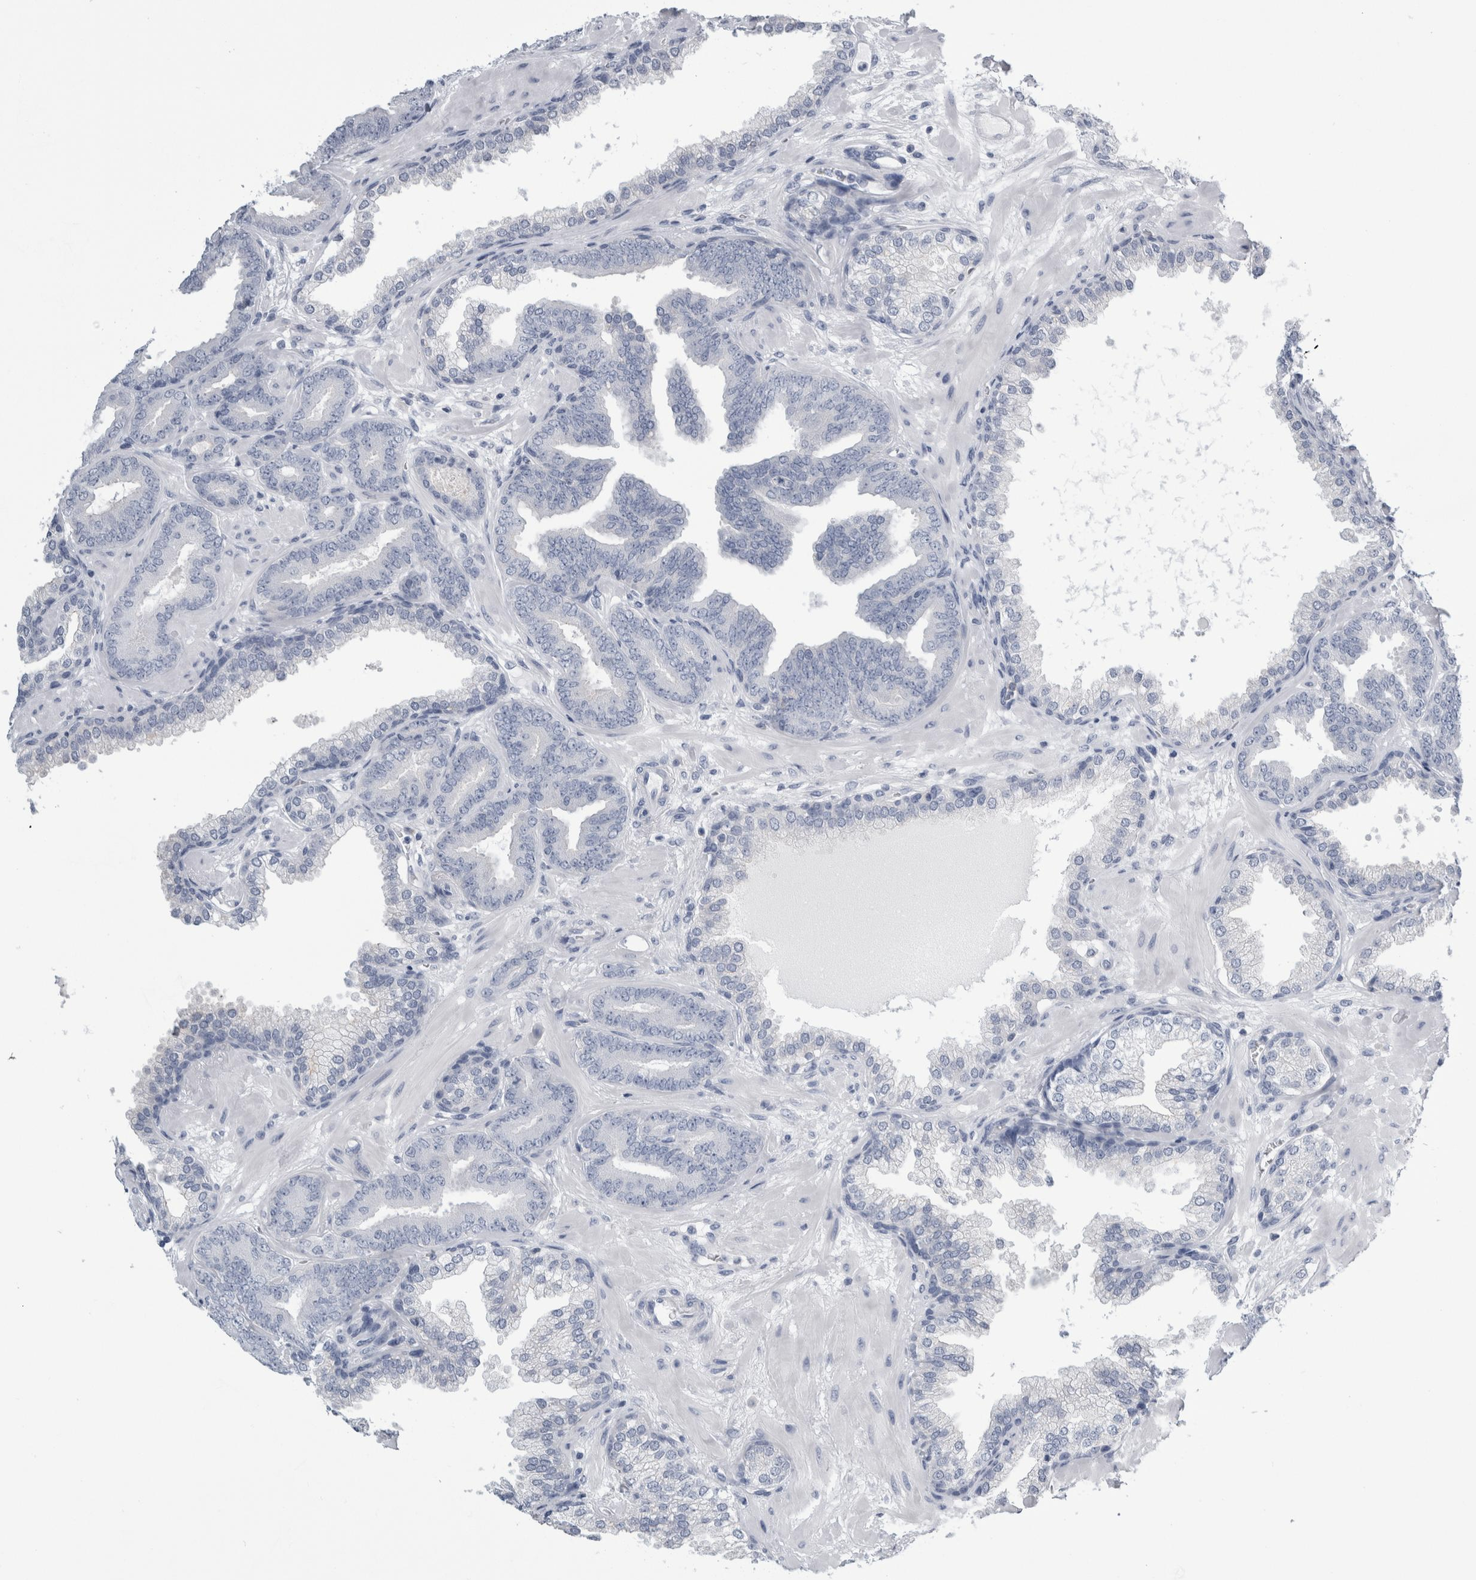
{"staining": {"intensity": "negative", "quantity": "none", "location": "none"}, "tissue": "prostate cancer", "cell_type": "Tumor cells", "image_type": "cancer", "snomed": [{"axis": "morphology", "description": "Adenocarcinoma, Low grade"}, {"axis": "topography", "description": "Prostate"}], "caption": "Tumor cells are negative for brown protein staining in prostate cancer (low-grade adenocarcinoma).", "gene": "ANKFY1", "patient": {"sex": "male", "age": 62}}